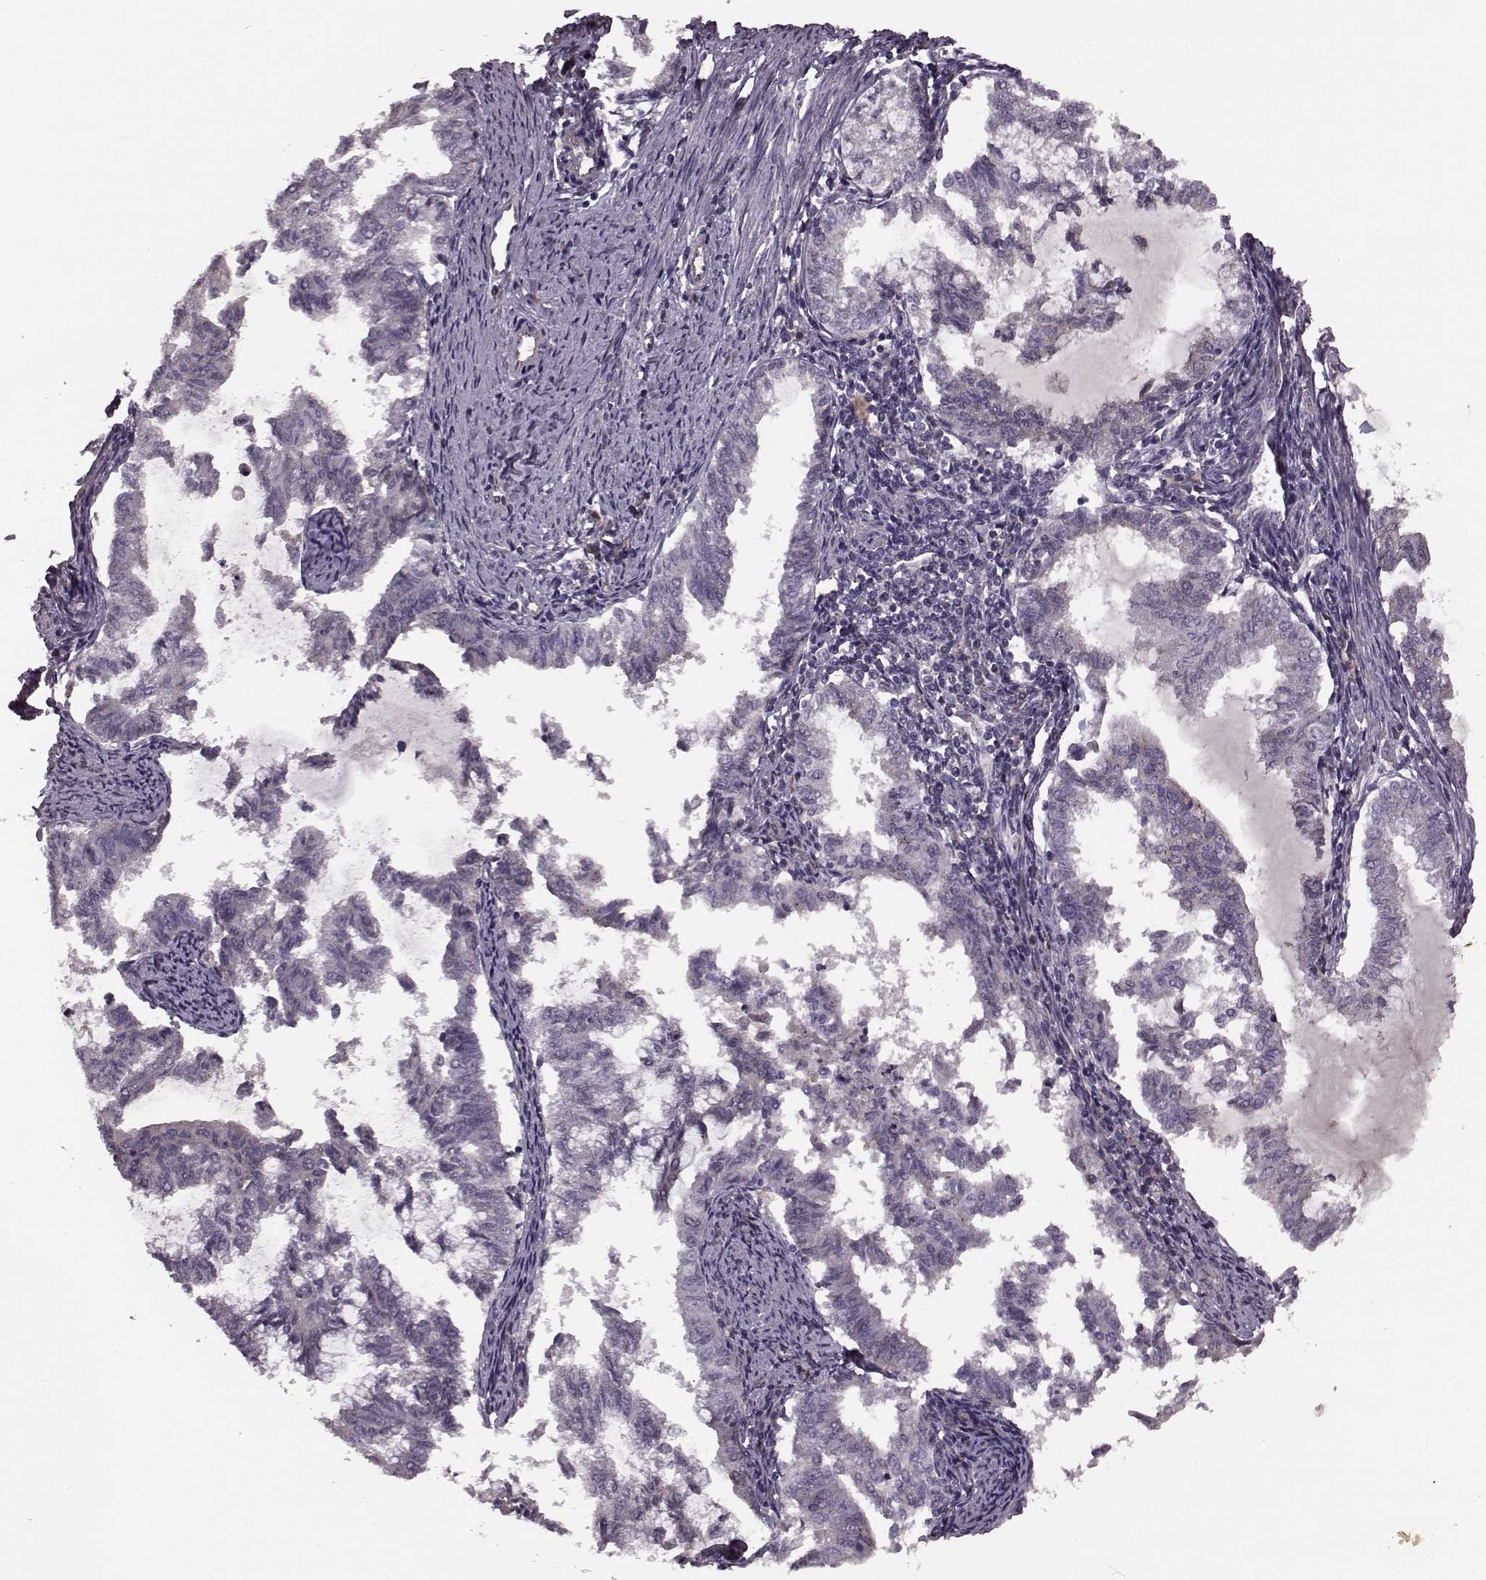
{"staining": {"intensity": "negative", "quantity": "none", "location": "none"}, "tissue": "endometrial cancer", "cell_type": "Tumor cells", "image_type": "cancer", "snomed": [{"axis": "morphology", "description": "Adenocarcinoma, NOS"}, {"axis": "topography", "description": "Endometrium"}], "caption": "Tumor cells show no significant protein positivity in endometrial cancer.", "gene": "NTF3", "patient": {"sex": "female", "age": 79}}